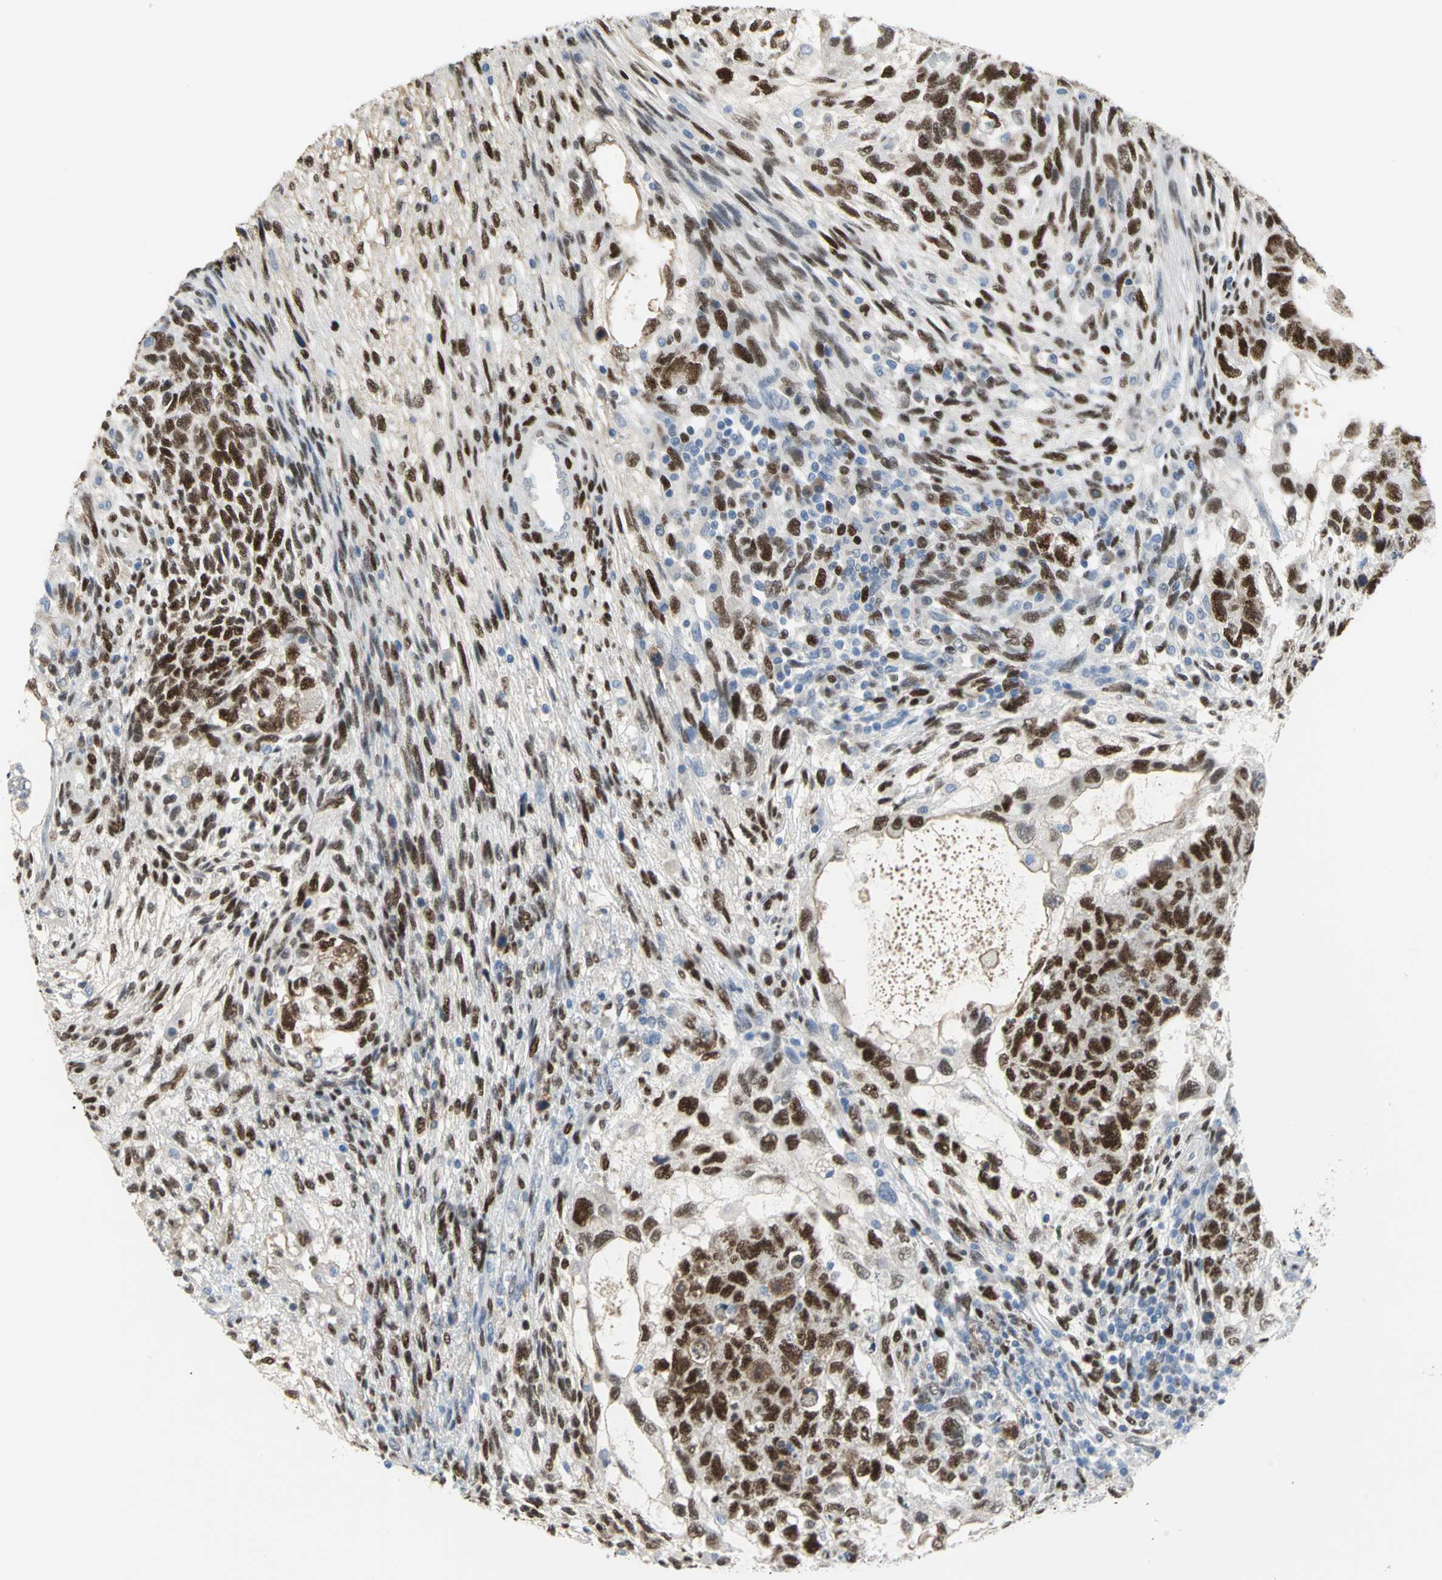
{"staining": {"intensity": "strong", "quantity": ">75%", "location": "nuclear"}, "tissue": "testis cancer", "cell_type": "Tumor cells", "image_type": "cancer", "snomed": [{"axis": "morphology", "description": "Normal tissue, NOS"}, {"axis": "morphology", "description": "Carcinoma, Embryonal, NOS"}, {"axis": "topography", "description": "Testis"}], "caption": "This is an image of immunohistochemistry staining of testis embryonal carcinoma, which shows strong positivity in the nuclear of tumor cells.", "gene": "MCM4", "patient": {"sex": "male", "age": 36}}